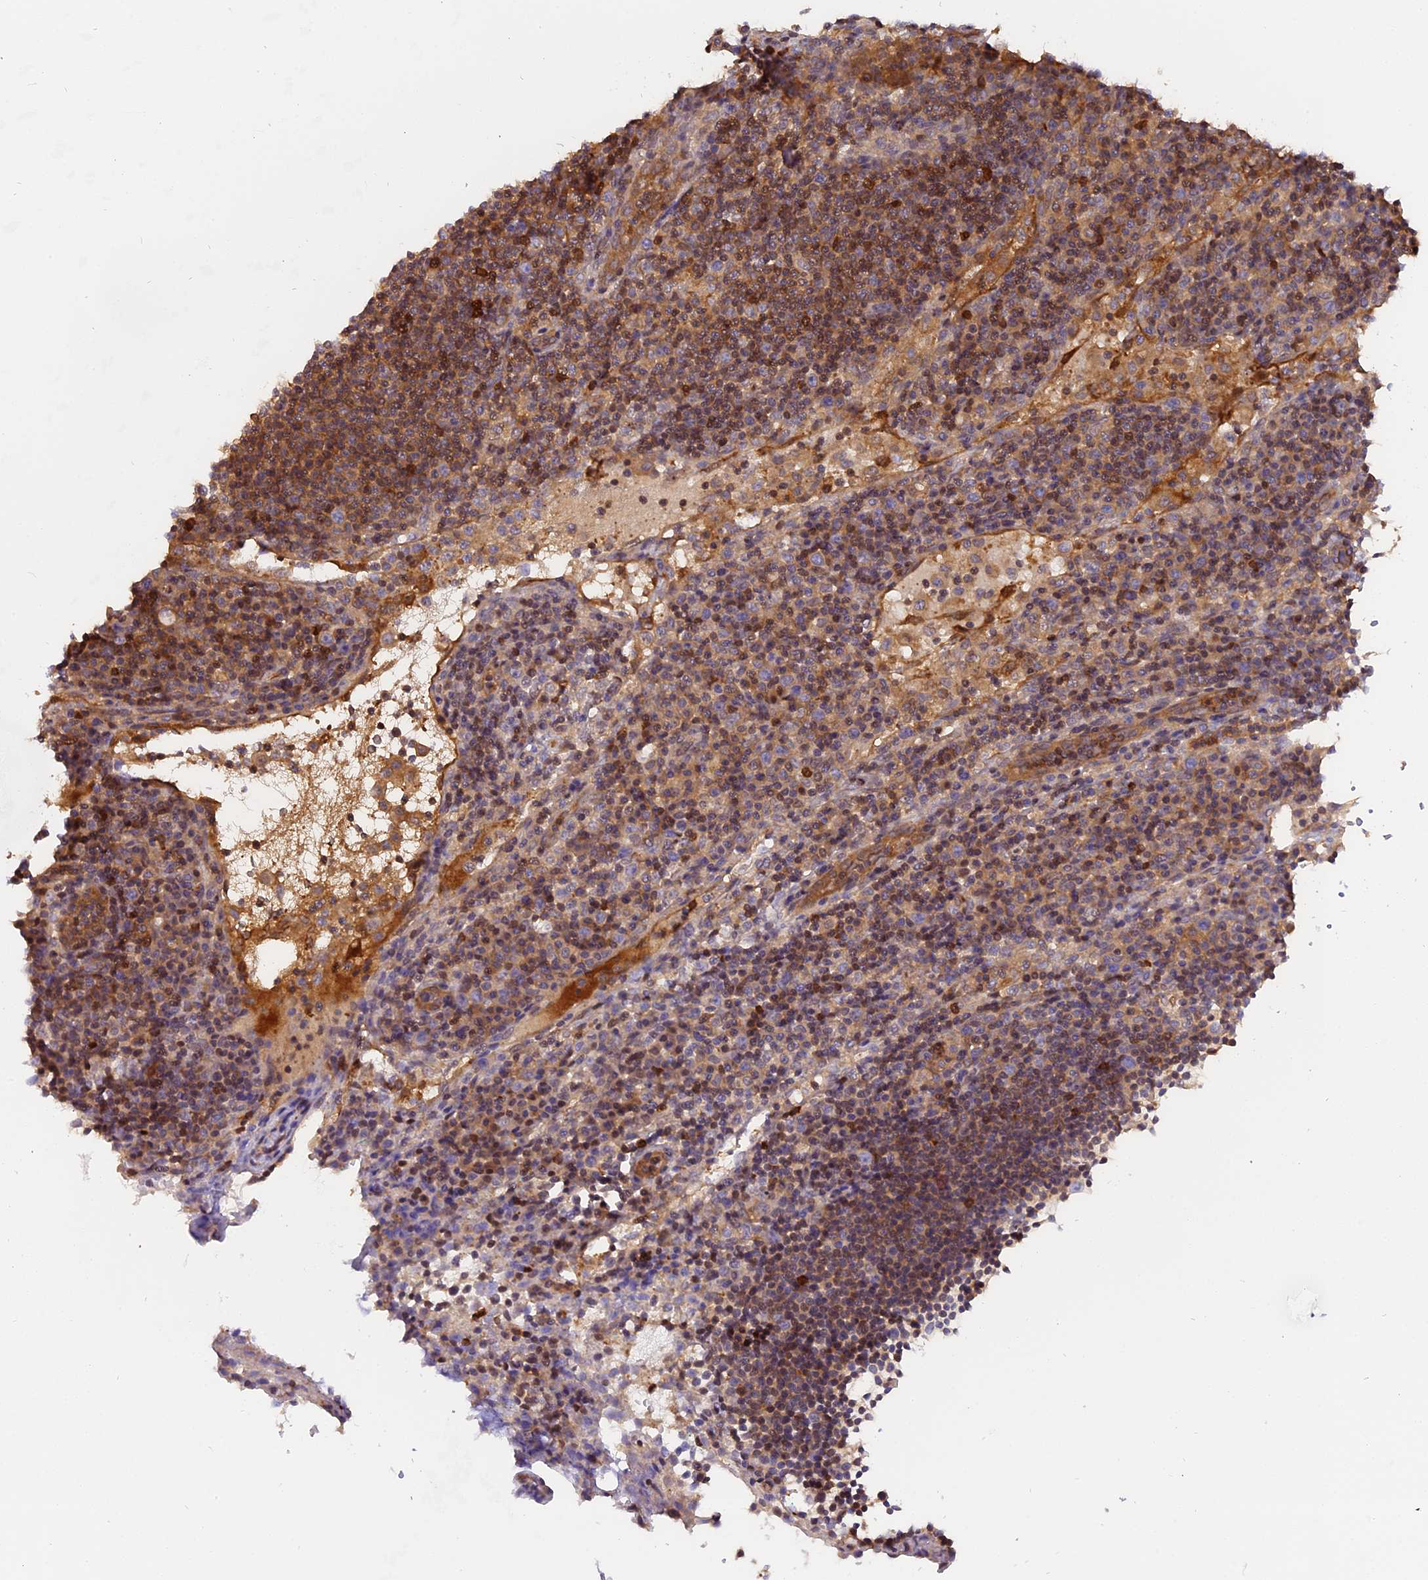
{"staining": {"intensity": "moderate", "quantity": "<25%", "location": "cytoplasmic/membranous"}, "tissue": "lymph node", "cell_type": "Germinal center cells", "image_type": "normal", "snomed": [{"axis": "morphology", "description": "Normal tissue, NOS"}, {"axis": "topography", "description": "Lymph node"}], "caption": "Germinal center cells demonstrate moderate cytoplasmic/membranous expression in approximately <25% of cells in normal lymph node.", "gene": "FAM118B", "patient": {"sex": "female", "age": 53}}